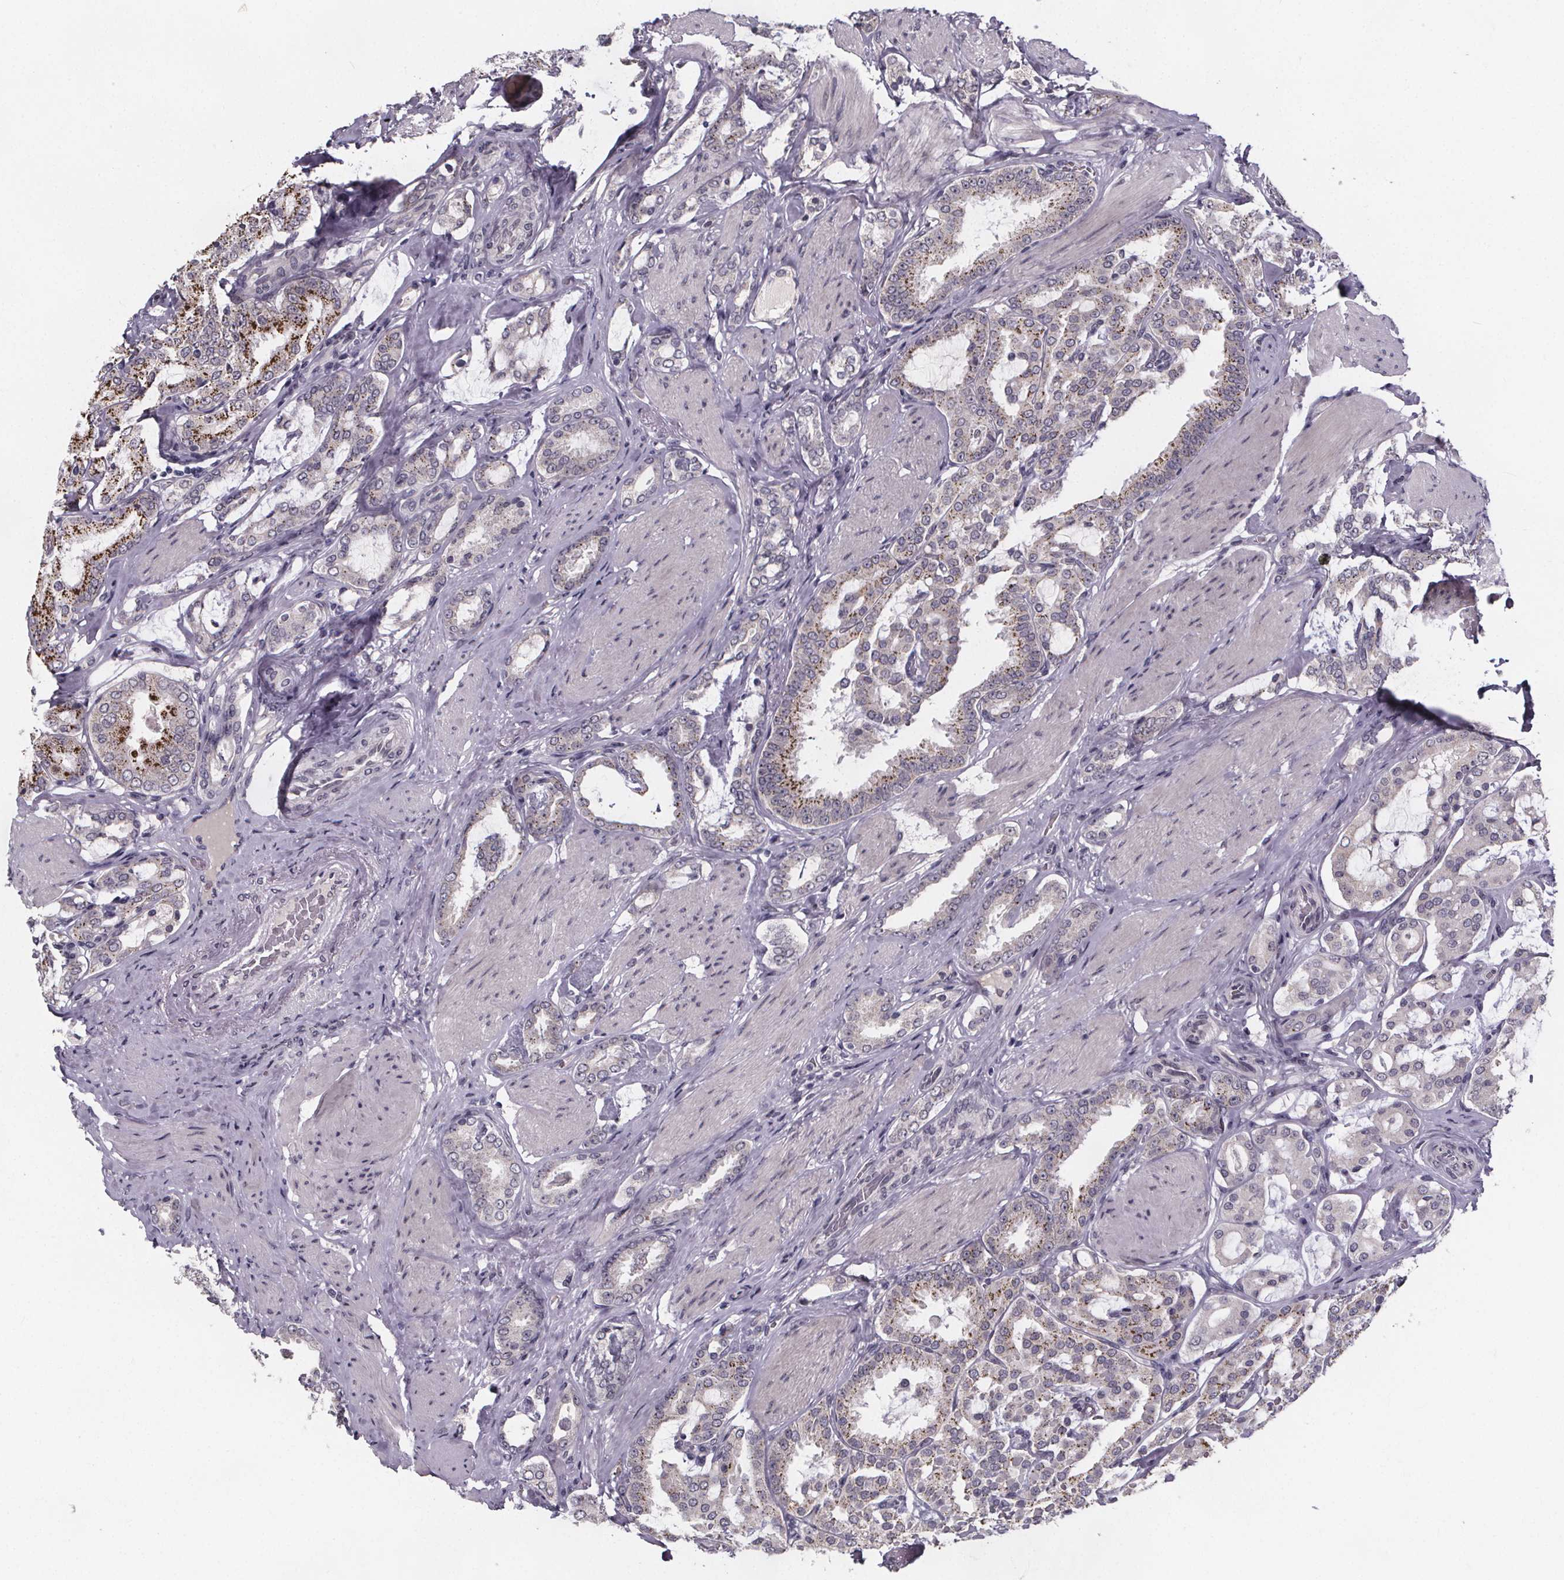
{"staining": {"intensity": "weak", "quantity": "25%-75%", "location": "cytoplasmic/membranous"}, "tissue": "prostate cancer", "cell_type": "Tumor cells", "image_type": "cancer", "snomed": [{"axis": "morphology", "description": "Adenocarcinoma, High grade"}, {"axis": "topography", "description": "Prostate"}], "caption": "Weak cytoplasmic/membranous protein expression is seen in approximately 25%-75% of tumor cells in prostate adenocarcinoma (high-grade).", "gene": "FAM181B", "patient": {"sex": "male", "age": 63}}